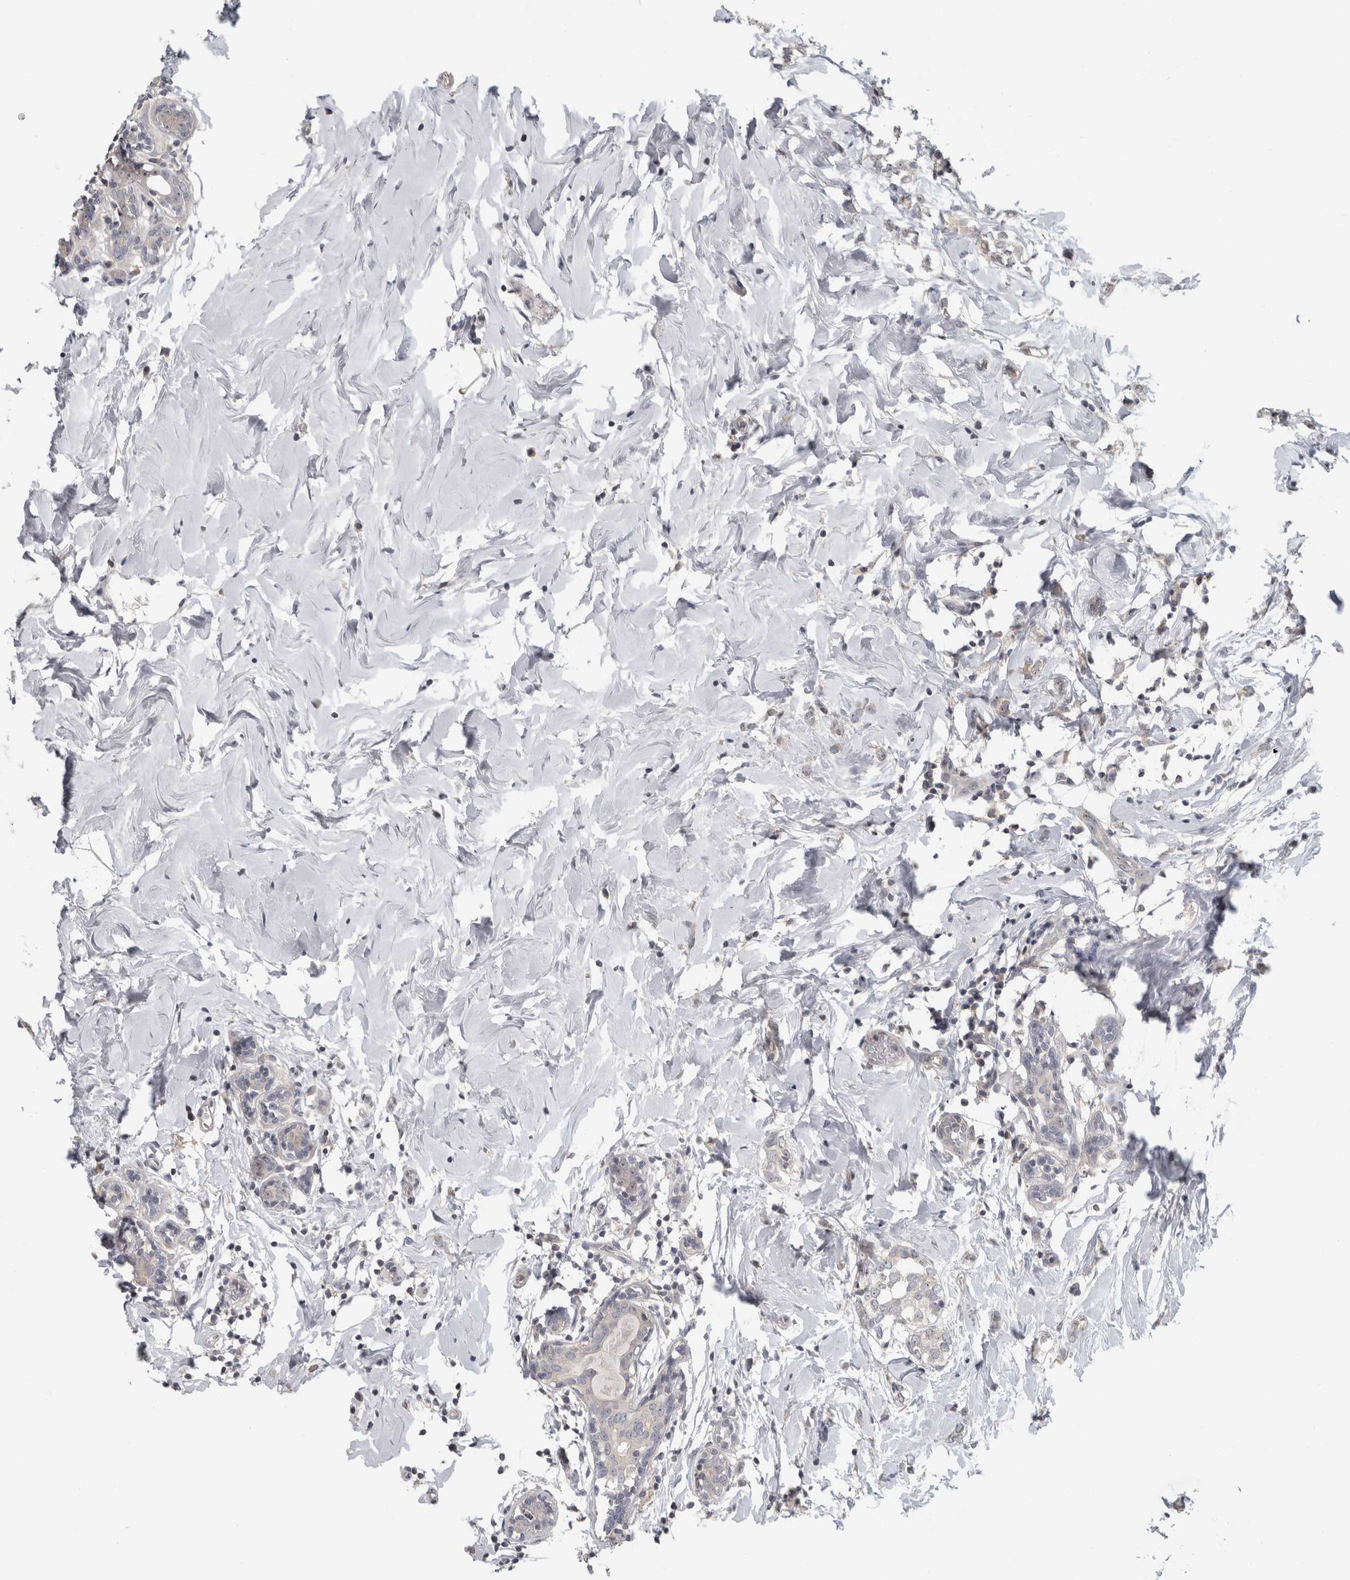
{"staining": {"intensity": "negative", "quantity": "none", "location": "none"}, "tissue": "breast cancer", "cell_type": "Tumor cells", "image_type": "cancer", "snomed": [{"axis": "morphology", "description": "Normal tissue, NOS"}, {"axis": "morphology", "description": "Lobular carcinoma"}, {"axis": "topography", "description": "Breast"}], "caption": "Immunohistochemistry histopathology image of neoplastic tissue: human breast cancer stained with DAB displays no significant protein staining in tumor cells. (DAB (3,3'-diaminobenzidine) immunohistochemistry, high magnification).", "gene": "RBM28", "patient": {"sex": "female", "age": 47}}